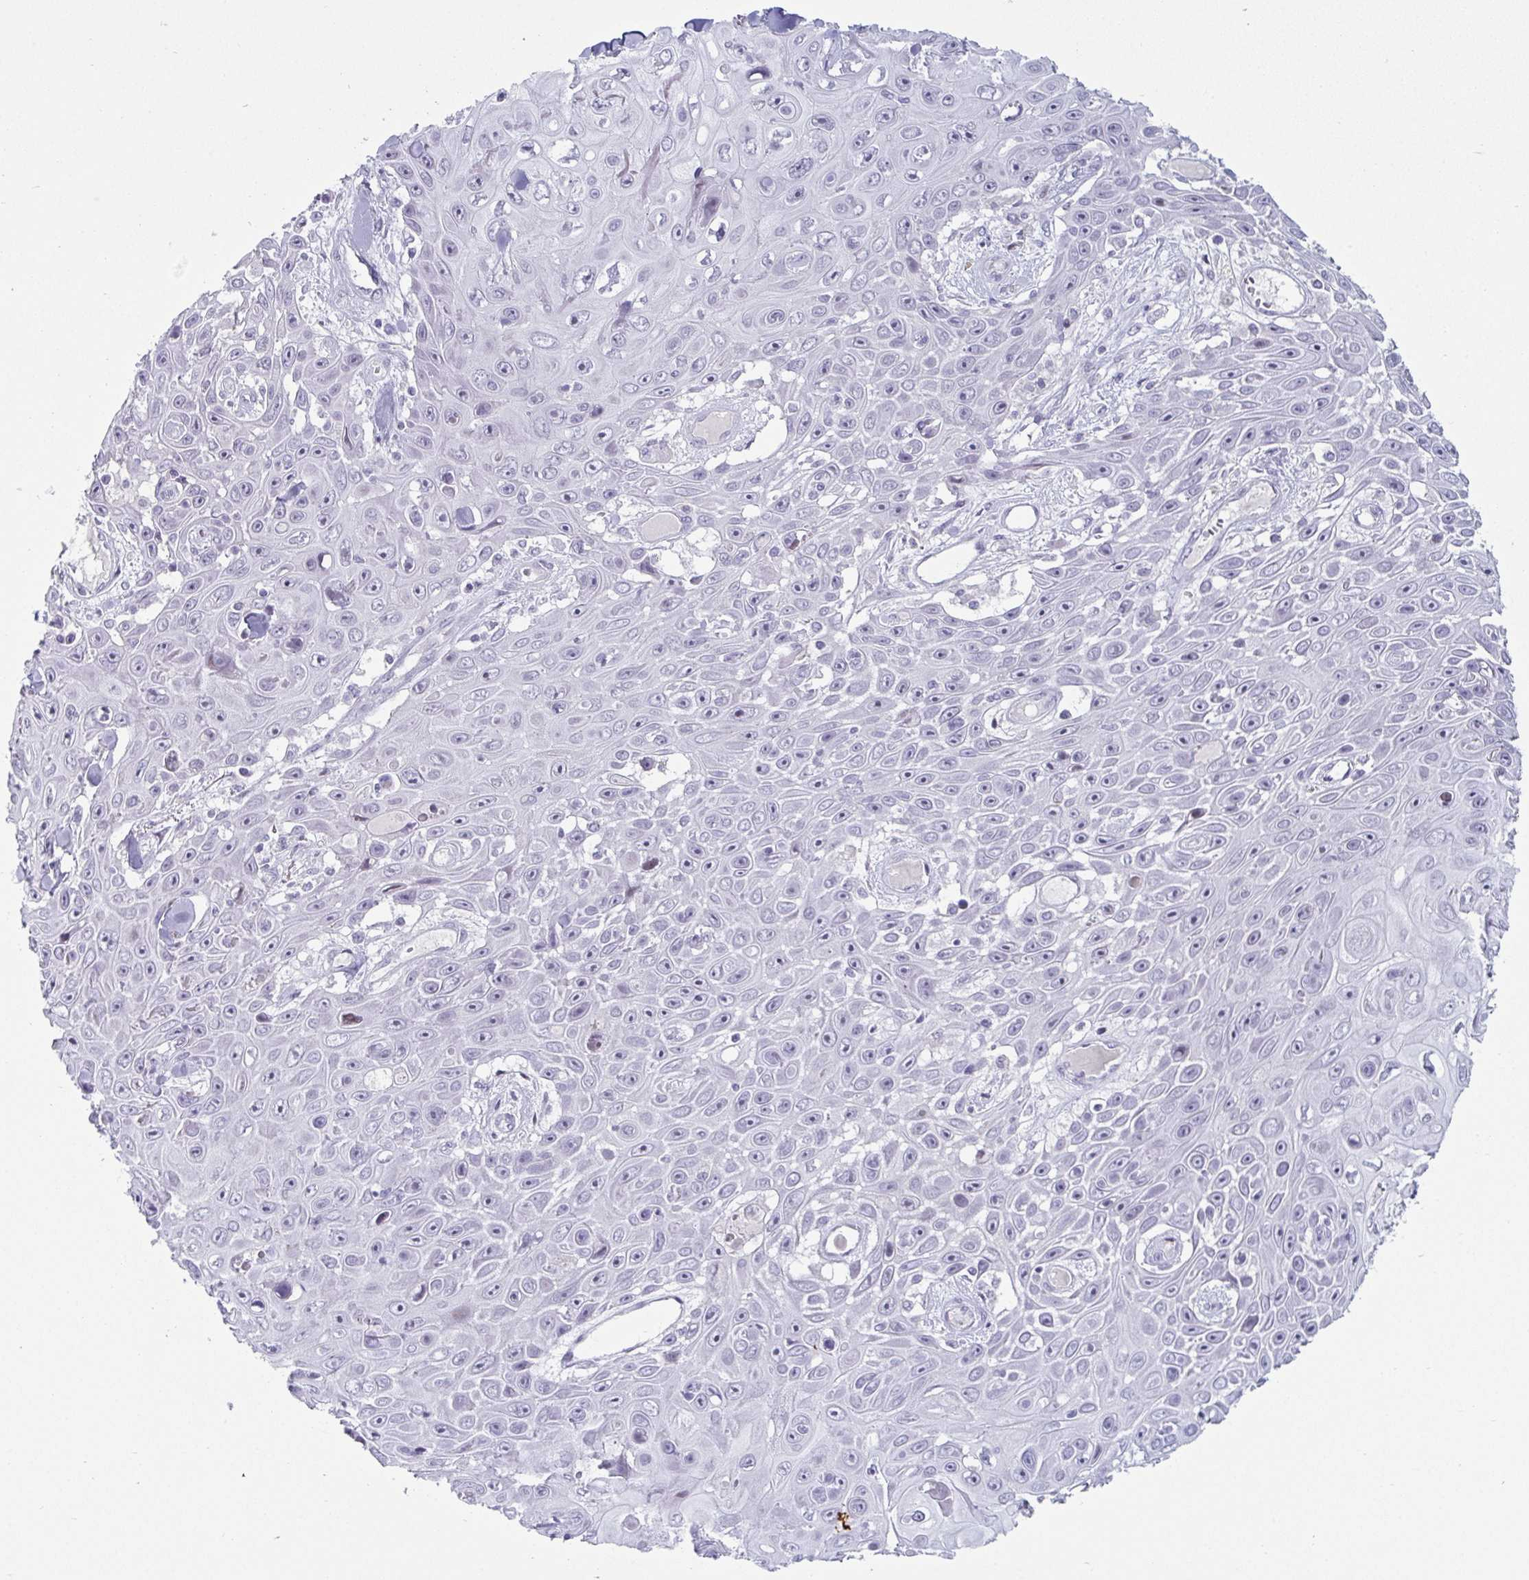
{"staining": {"intensity": "negative", "quantity": "none", "location": "none"}, "tissue": "skin cancer", "cell_type": "Tumor cells", "image_type": "cancer", "snomed": [{"axis": "morphology", "description": "Squamous cell carcinoma, NOS"}, {"axis": "topography", "description": "Skin"}], "caption": "A high-resolution image shows immunohistochemistry (IHC) staining of skin squamous cell carcinoma, which shows no significant staining in tumor cells.", "gene": "VSIG10L", "patient": {"sex": "male", "age": 82}}